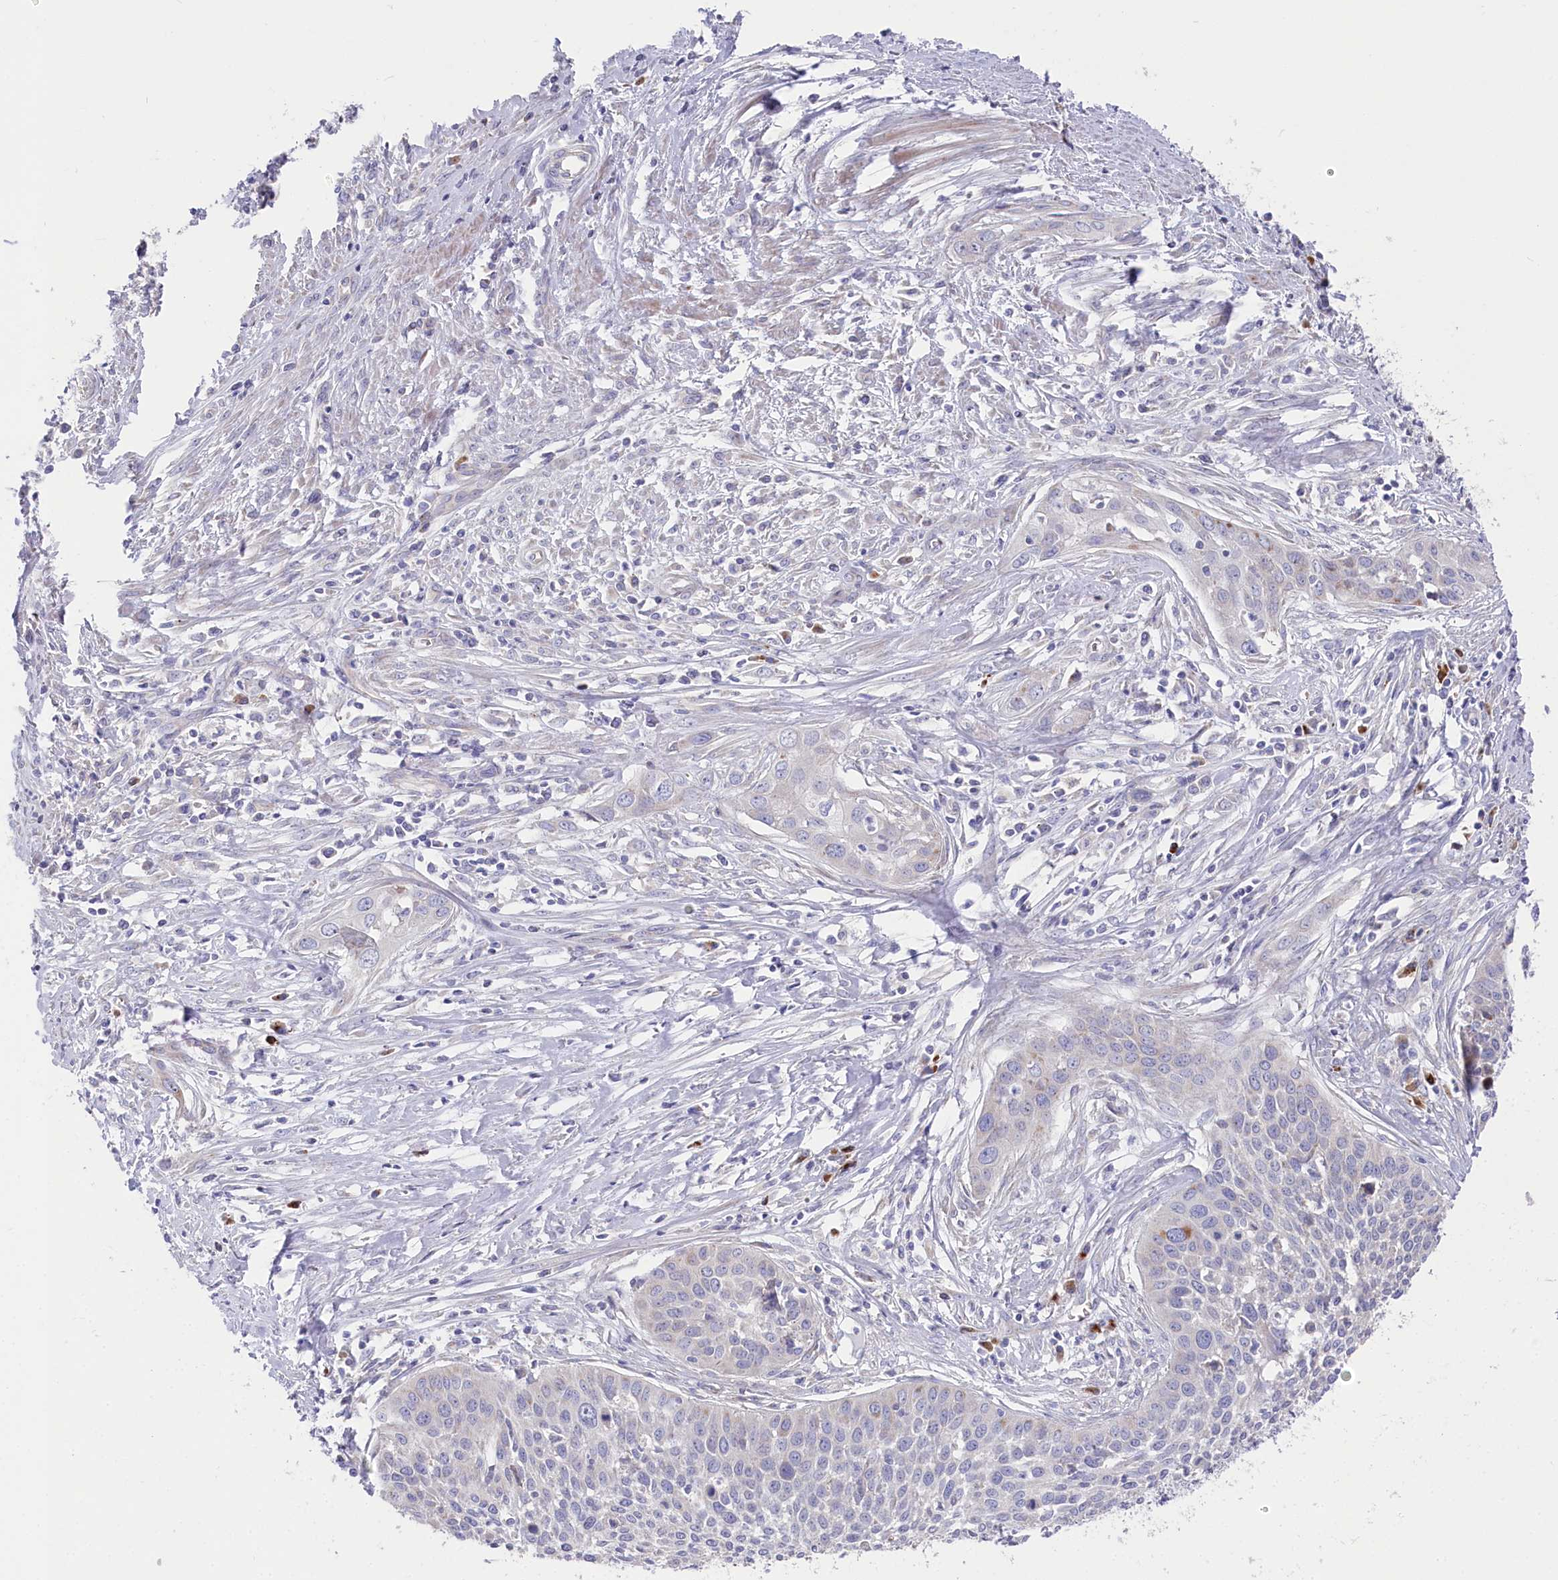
{"staining": {"intensity": "negative", "quantity": "none", "location": "none"}, "tissue": "cervical cancer", "cell_type": "Tumor cells", "image_type": "cancer", "snomed": [{"axis": "morphology", "description": "Squamous cell carcinoma, NOS"}, {"axis": "topography", "description": "Cervix"}], "caption": "Cervical cancer (squamous cell carcinoma) was stained to show a protein in brown. There is no significant staining in tumor cells. Brightfield microscopy of immunohistochemistry (IHC) stained with DAB (3,3'-diaminobenzidine) (brown) and hematoxylin (blue), captured at high magnification.", "gene": "POGLUT1", "patient": {"sex": "female", "age": 34}}